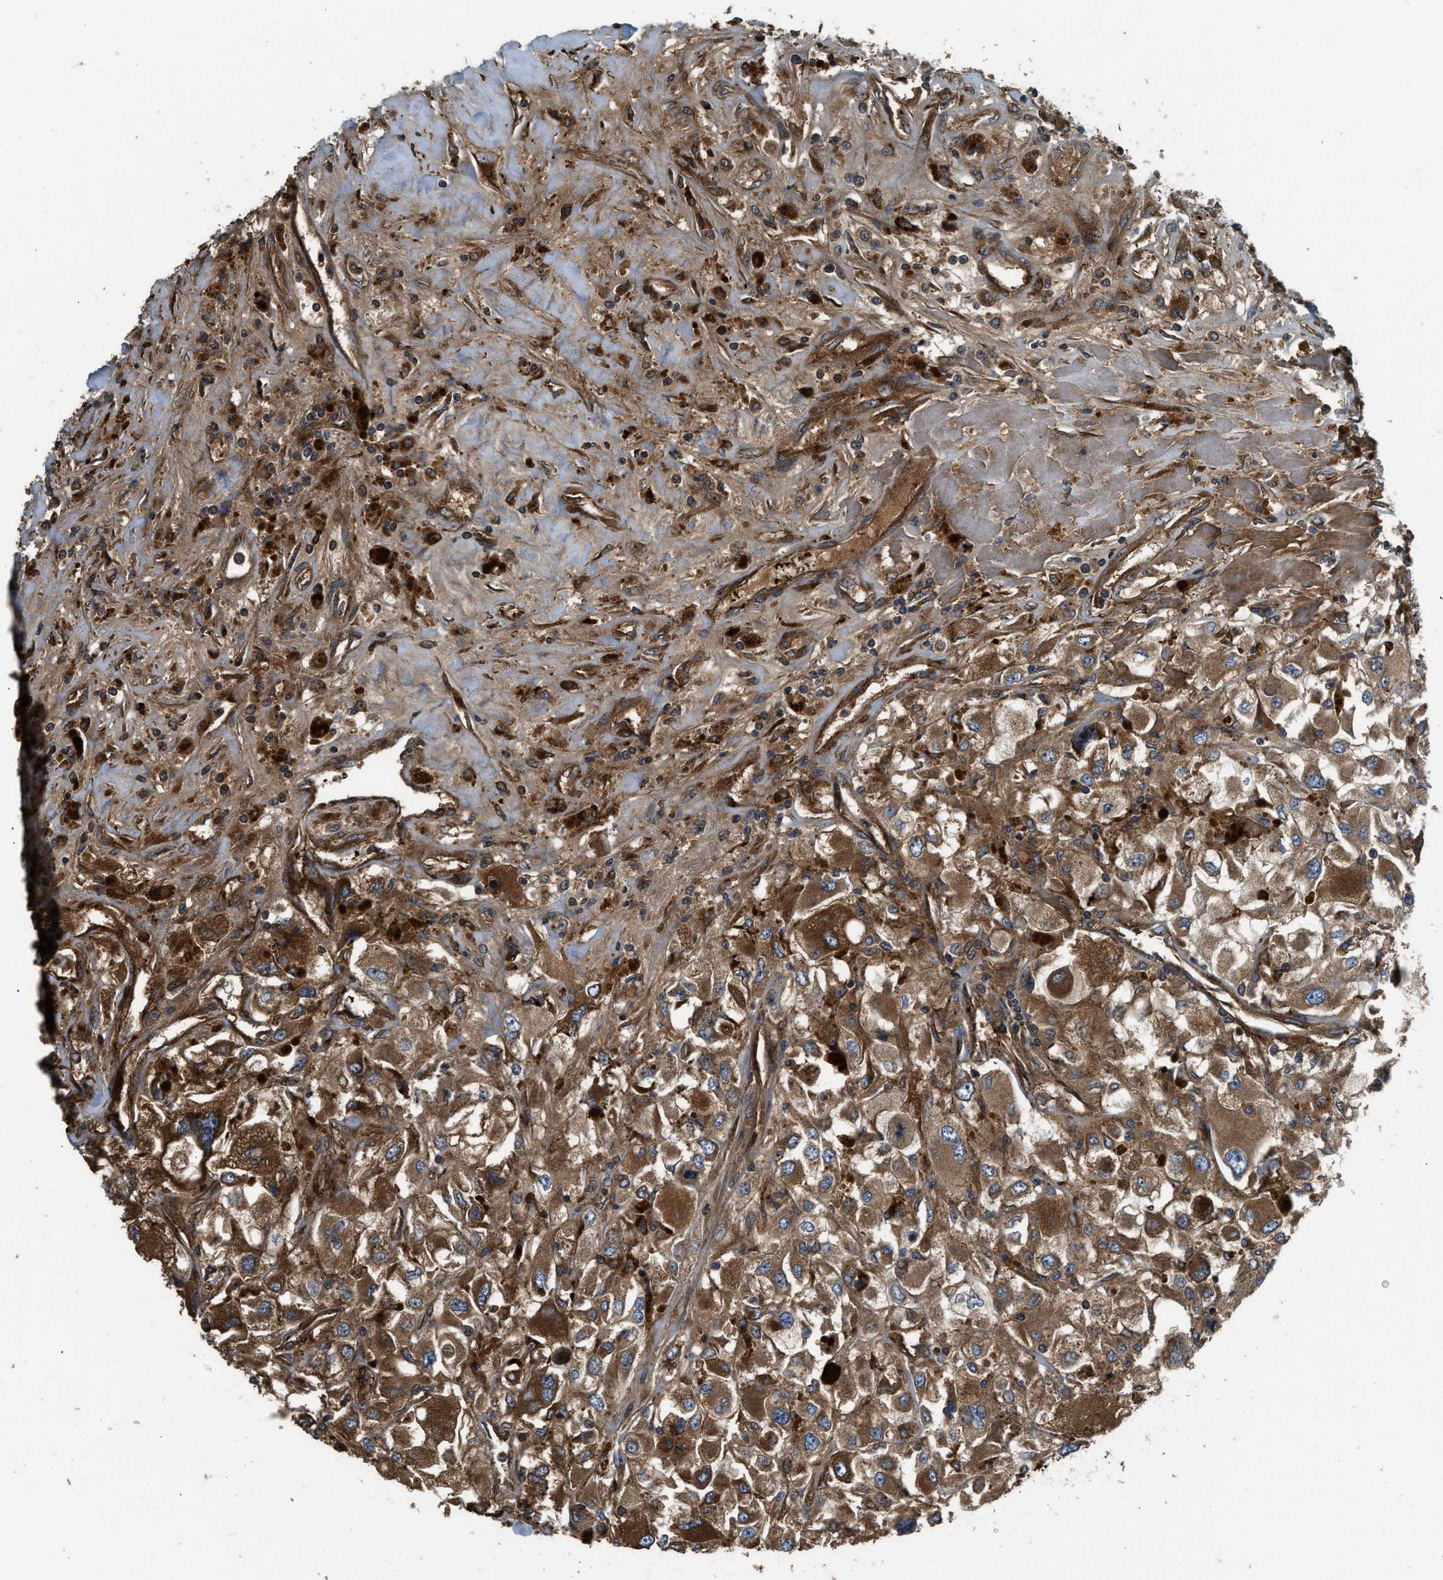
{"staining": {"intensity": "strong", "quantity": ">75%", "location": "cytoplasmic/membranous"}, "tissue": "renal cancer", "cell_type": "Tumor cells", "image_type": "cancer", "snomed": [{"axis": "morphology", "description": "Adenocarcinoma, NOS"}, {"axis": "topography", "description": "Kidney"}], "caption": "Human renal cancer stained for a protein (brown) demonstrates strong cytoplasmic/membranous positive positivity in about >75% of tumor cells.", "gene": "GGH", "patient": {"sex": "female", "age": 52}}